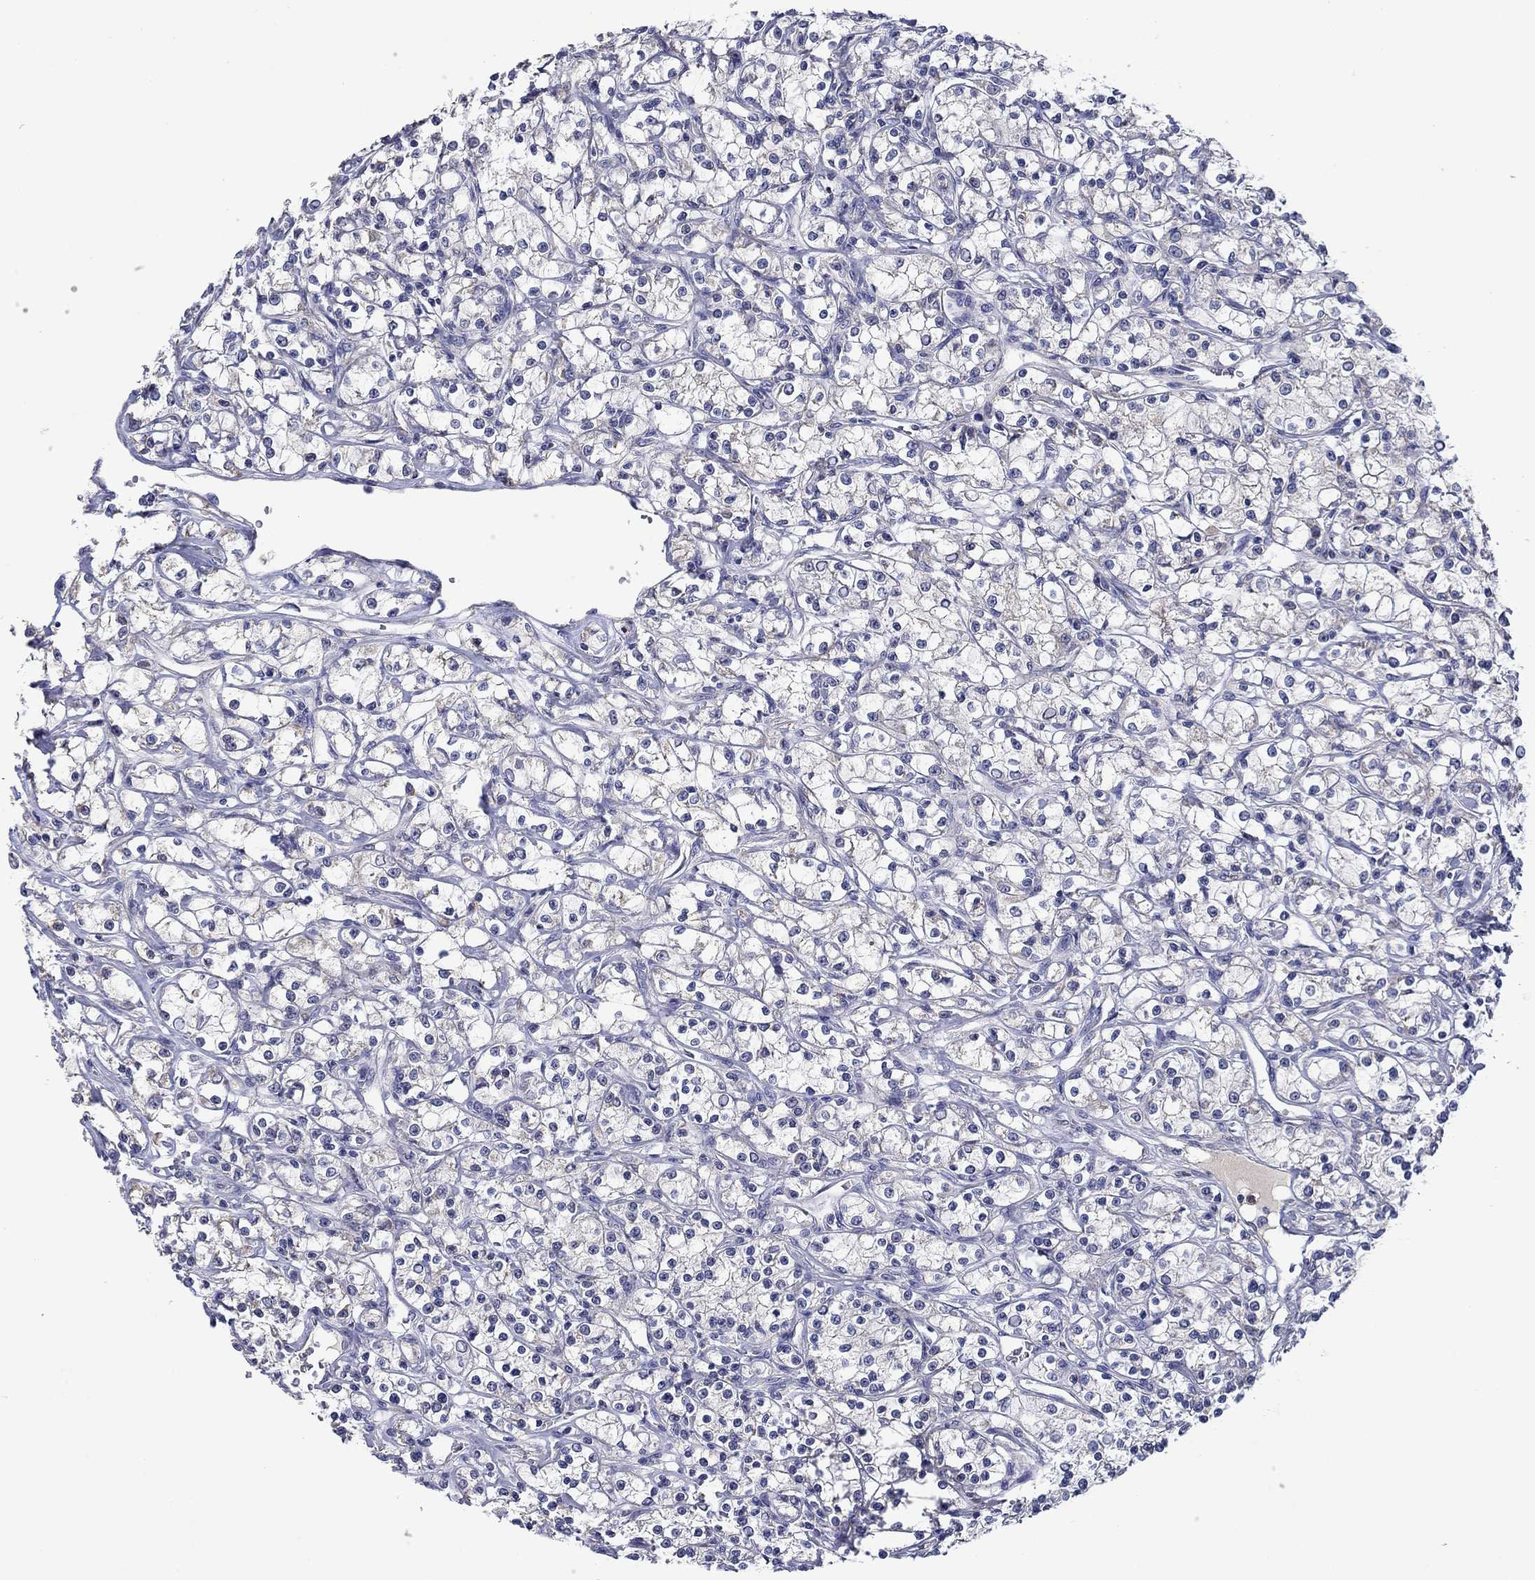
{"staining": {"intensity": "negative", "quantity": "none", "location": "none"}, "tissue": "renal cancer", "cell_type": "Tumor cells", "image_type": "cancer", "snomed": [{"axis": "morphology", "description": "Adenocarcinoma, NOS"}, {"axis": "topography", "description": "Kidney"}], "caption": "The image shows no significant staining in tumor cells of renal adenocarcinoma. (Stains: DAB (3,3'-diaminobenzidine) IHC with hematoxylin counter stain, Microscopy: brightfield microscopy at high magnification).", "gene": "CHIT1", "patient": {"sex": "female", "age": 59}}